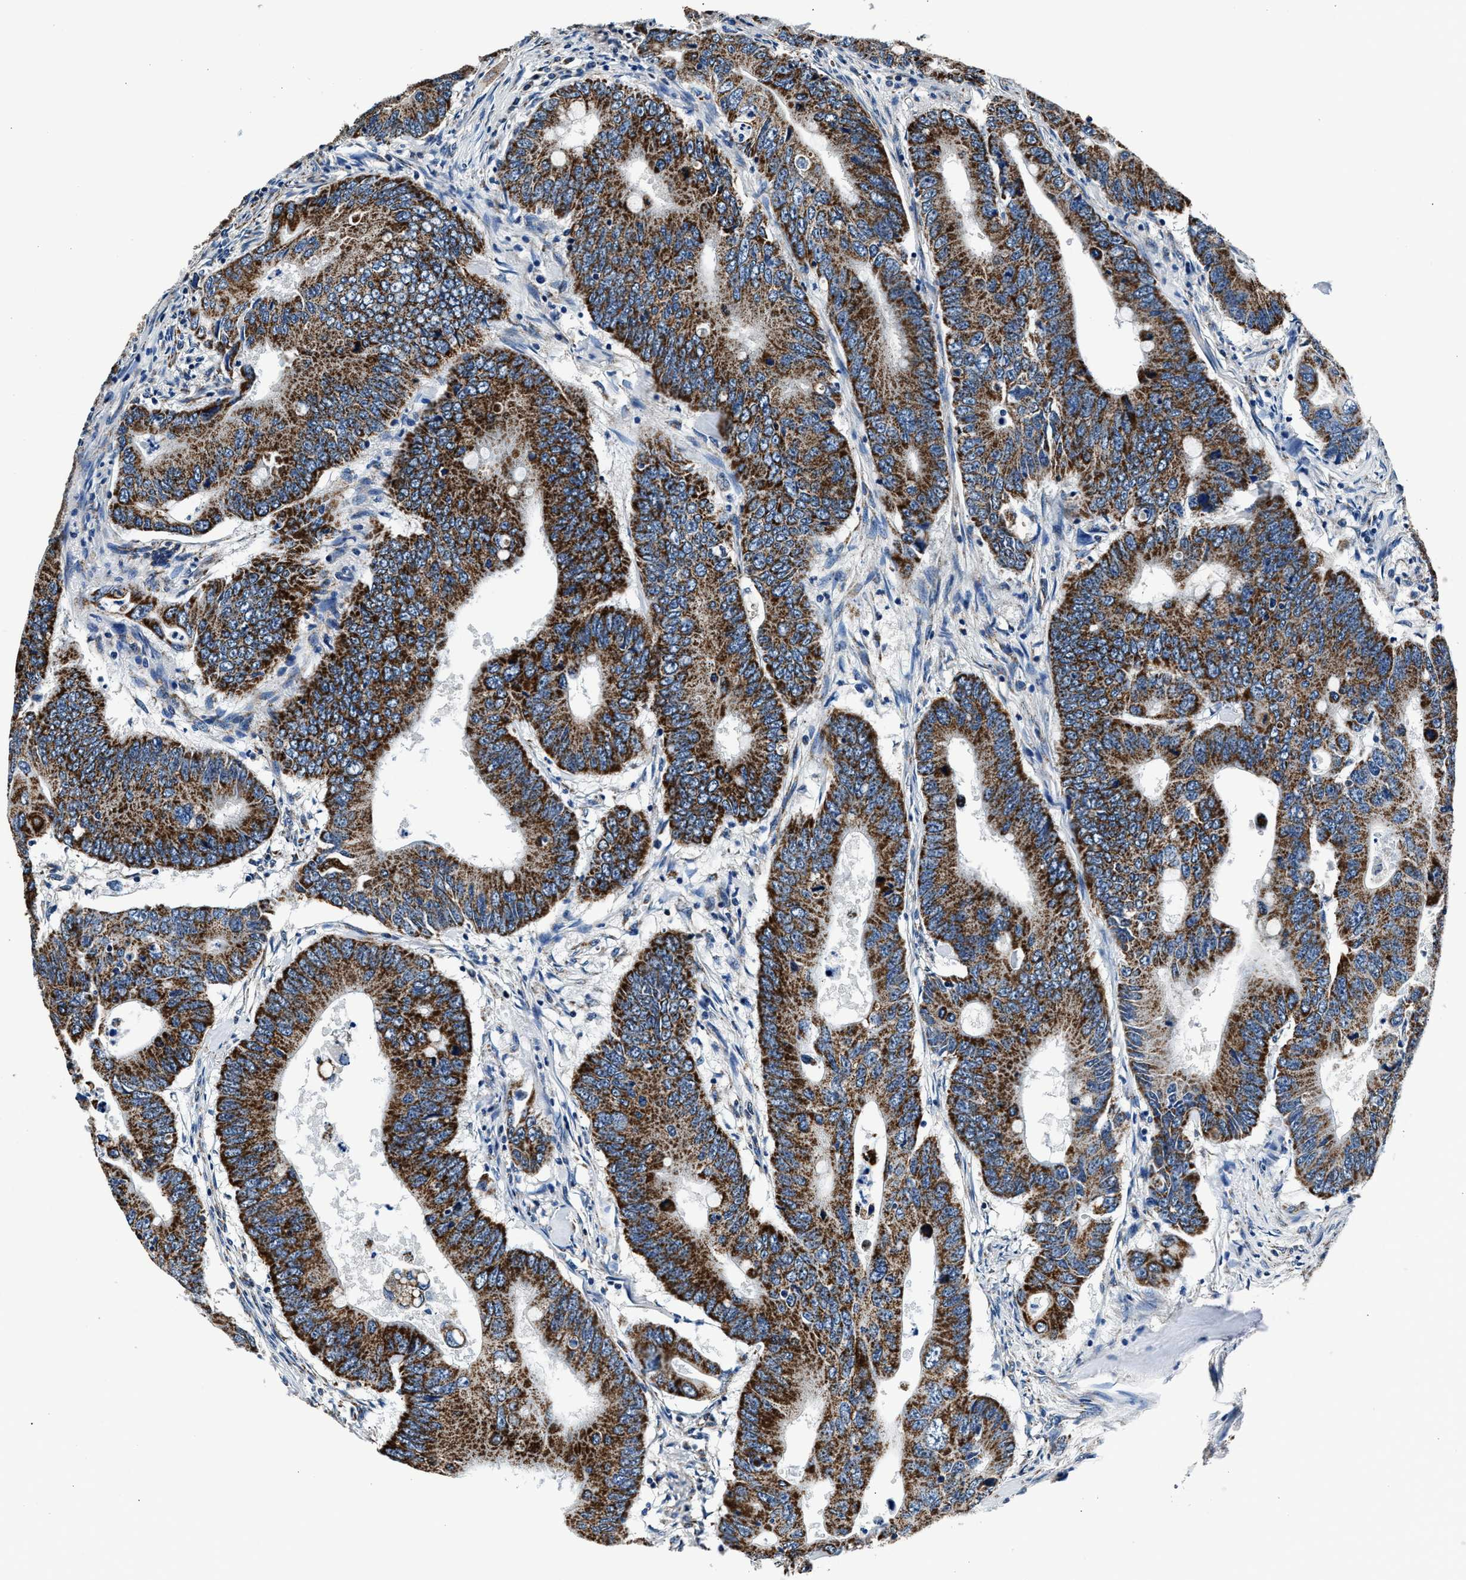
{"staining": {"intensity": "strong", "quantity": ">75%", "location": "cytoplasmic/membranous"}, "tissue": "colorectal cancer", "cell_type": "Tumor cells", "image_type": "cancer", "snomed": [{"axis": "morphology", "description": "Adenocarcinoma, NOS"}, {"axis": "topography", "description": "Colon"}], "caption": "Protein expression by immunohistochemistry (IHC) exhibits strong cytoplasmic/membranous expression in about >75% of tumor cells in colorectal cancer (adenocarcinoma). The staining was performed using DAB (3,3'-diaminobenzidine), with brown indicating positive protein expression. Nuclei are stained blue with hematoxylin.", "gene": "HIBADH", "patient": {"sex": "male", "age": 71}}